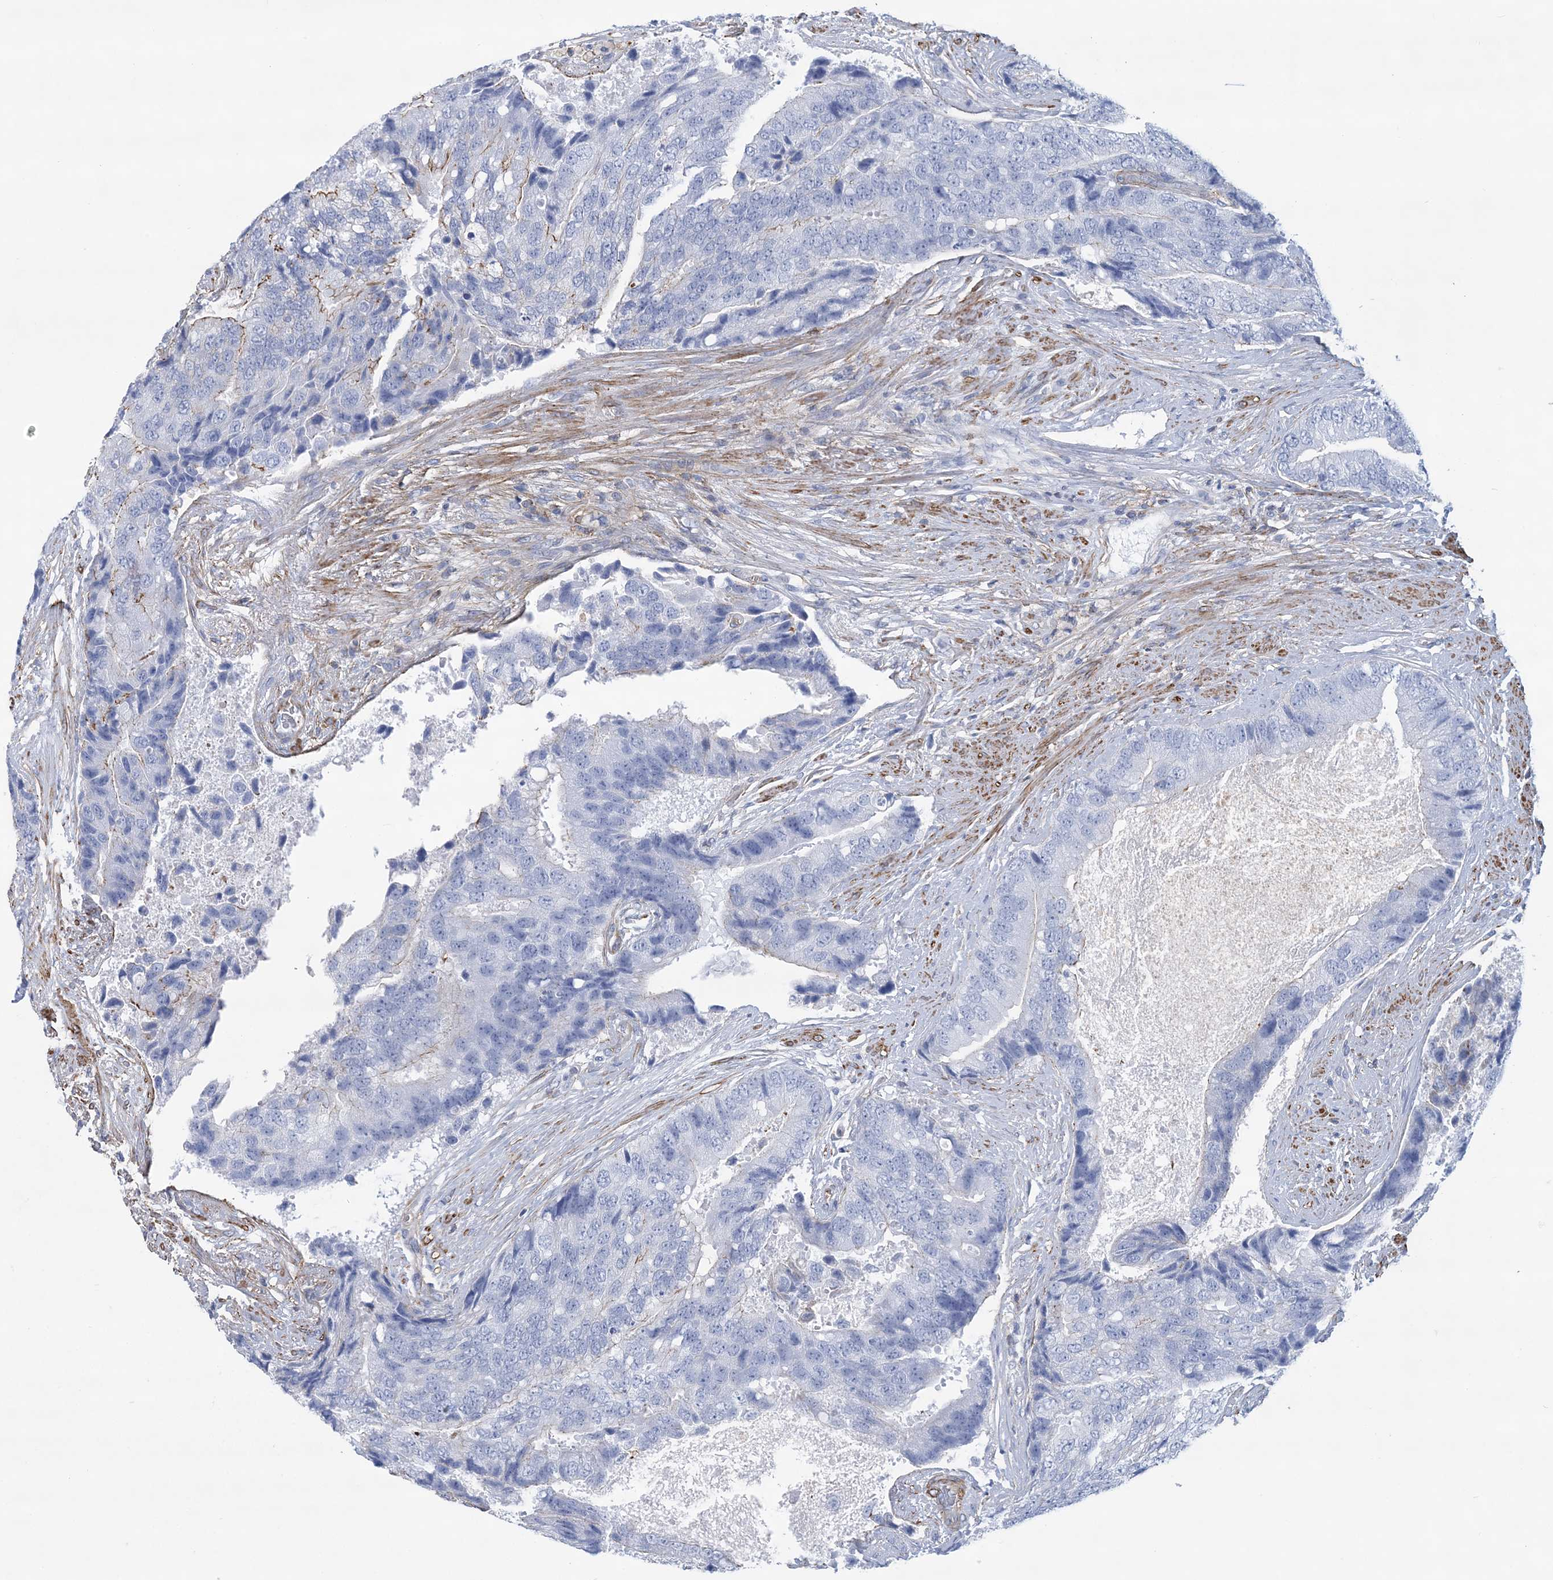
{"staining": {"intensity": "negative", "quantity": "none", "location": "none"}, "tissue": "prostate cancer", "cell_type": "Tumor cells", "image_type": "cancer", "snomed": [{"axis": "morphology", "description": "Adenocarcinoma, High grade"}, {"axis": "topography", "description": "Prostate"}], "caption": "An immunohistochemistry (IHC) micrograph of prostate cancer (high-grade adenocarcinoma) is shown. There is no staining in tumor cells of prostate cancer (high-grade adenocarcinoma).", "gene": "C11orf21", "patient": {"sex": "male", "age": 70}}